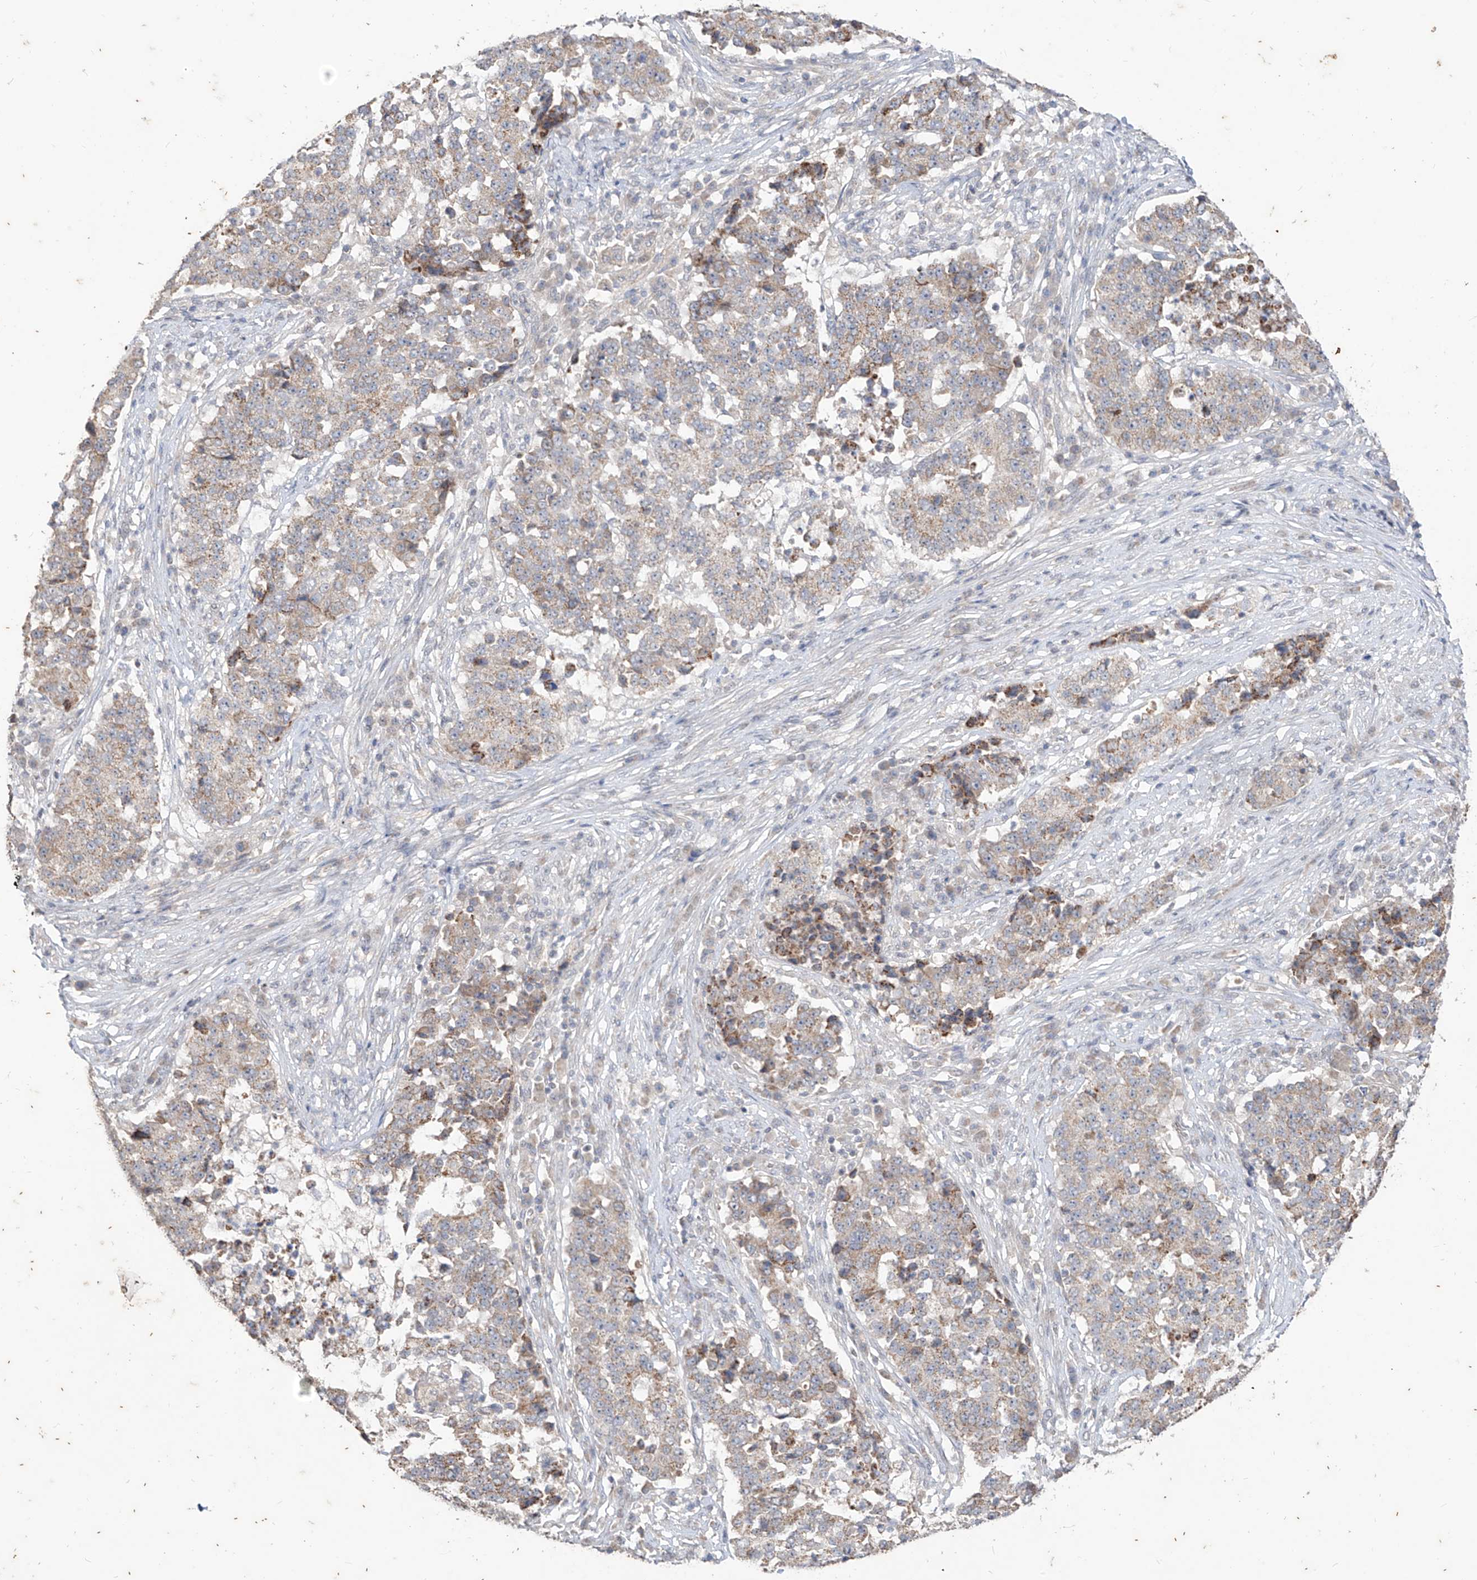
{"staining": {"intensity": "weak", "quantity": "<25%", "location": "cytoplasmic/membranous"}, "tissue": "stomach cancer", "cell_type": "Tumor cells", "image_type": "cancer", "snomed": [{"axis": "morphology", "description": "Adenocarcinoma, NOS"}, {"axis": "topography", "description": "Stomach"}], "caption": "IHC of adenocarcinoma (stomach) displays no positivity in tumor cells. The staining is performed using DAB brown chromogen with nuclei counter-stained in using hematoxylin.", "gene": "MTUS2", "patient": {"sex": "male", "age": 59}}